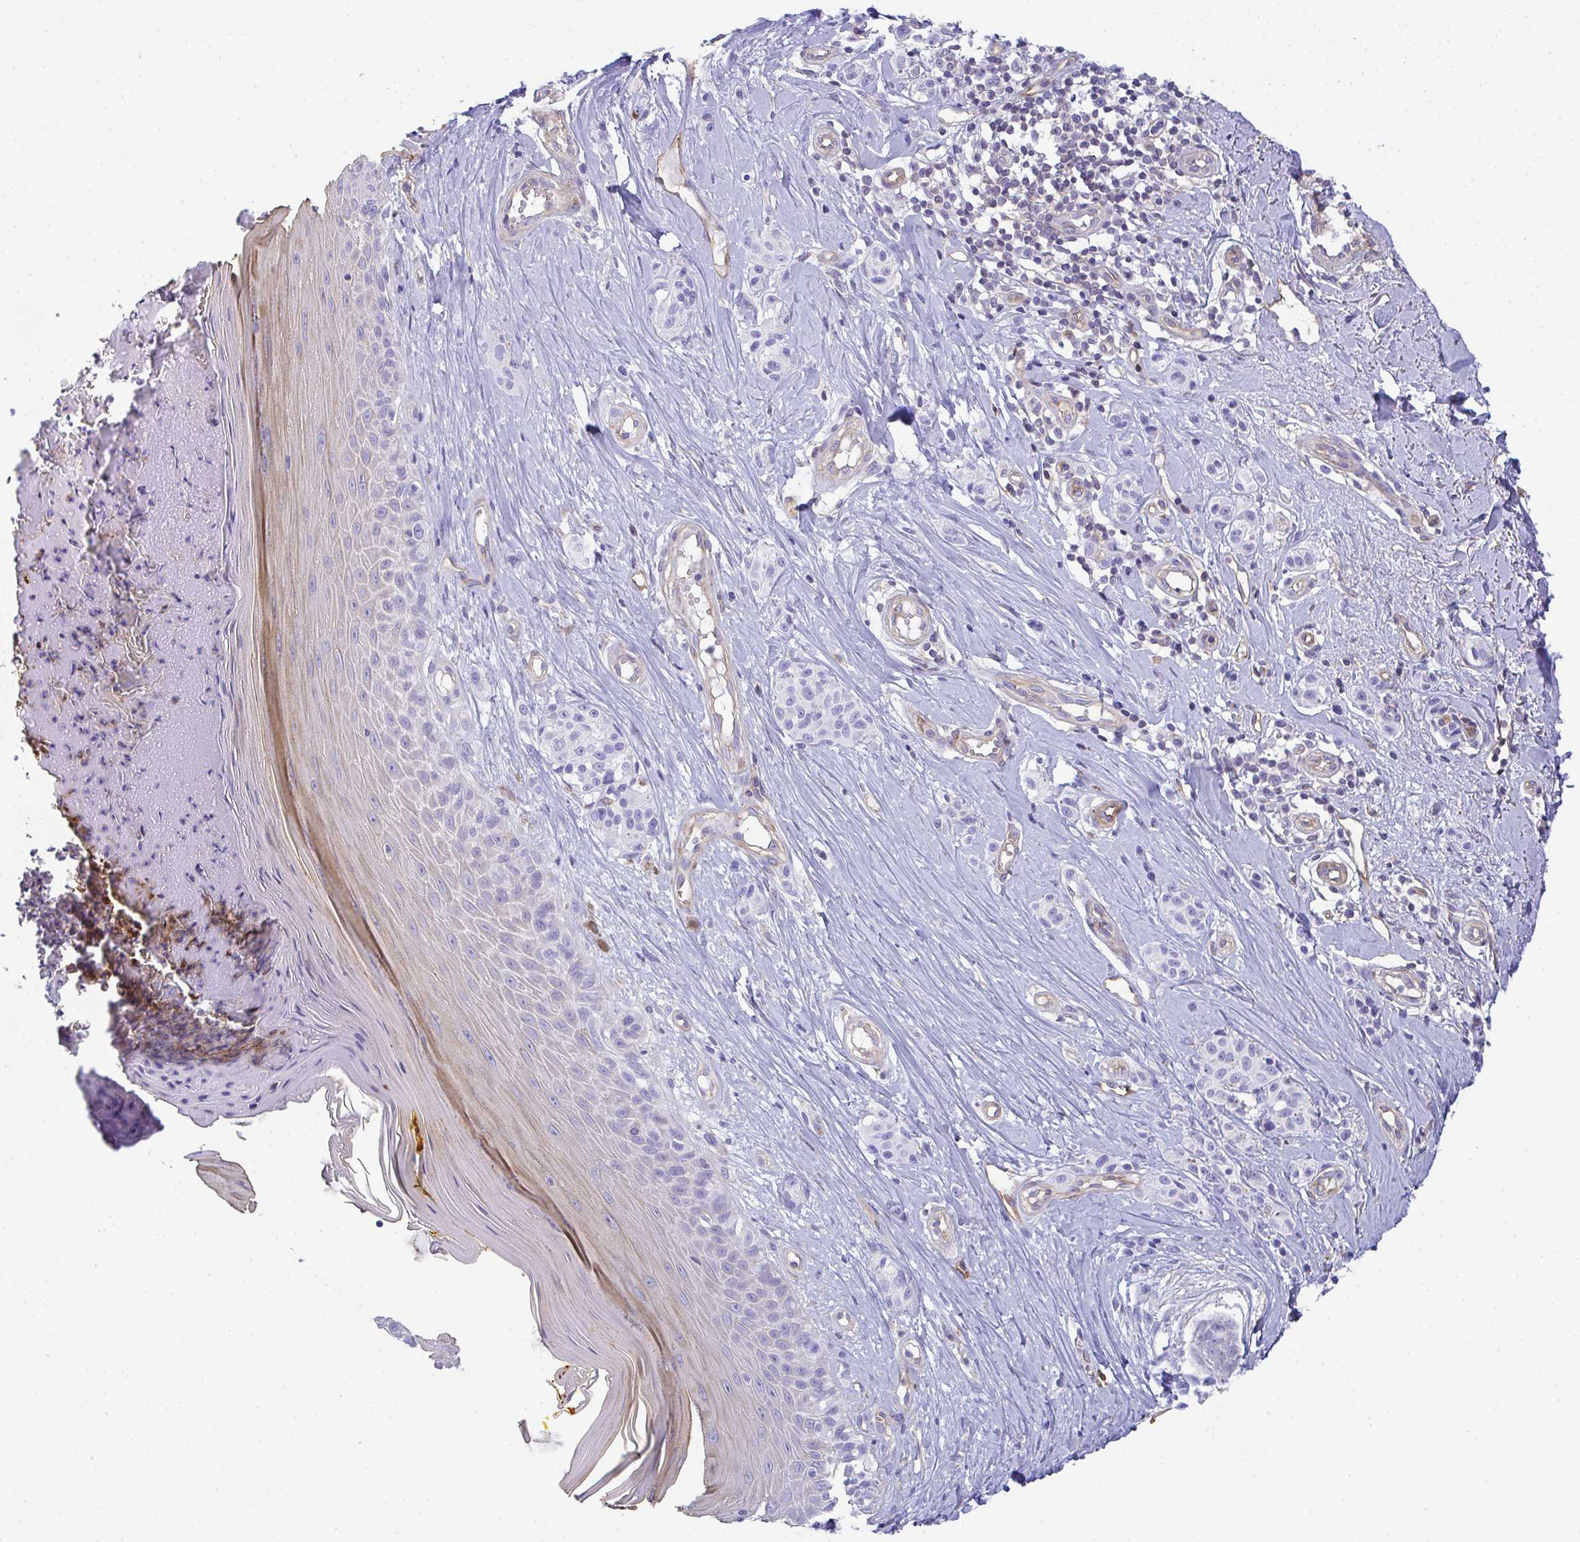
{"staining": {"intensity": "negative", "quantity": "none", "location": "none"}, "tissue": "melanoma", "cell_type": "Tumor cells", "image_type": "cancer", "snomed": [{"axis": "morphology", "description": "Malignant melanoma, NOS"}, {"axis": "topography", "description": "Skin"}], "caption": "An immunohistochemistry (IHC) micrograph of malignant melanoma is shown. There is no staining in tumor cells of malignant melanoma.", "gene": "TNFAIP8", "patient": {"sex": "male", "age": 74}}